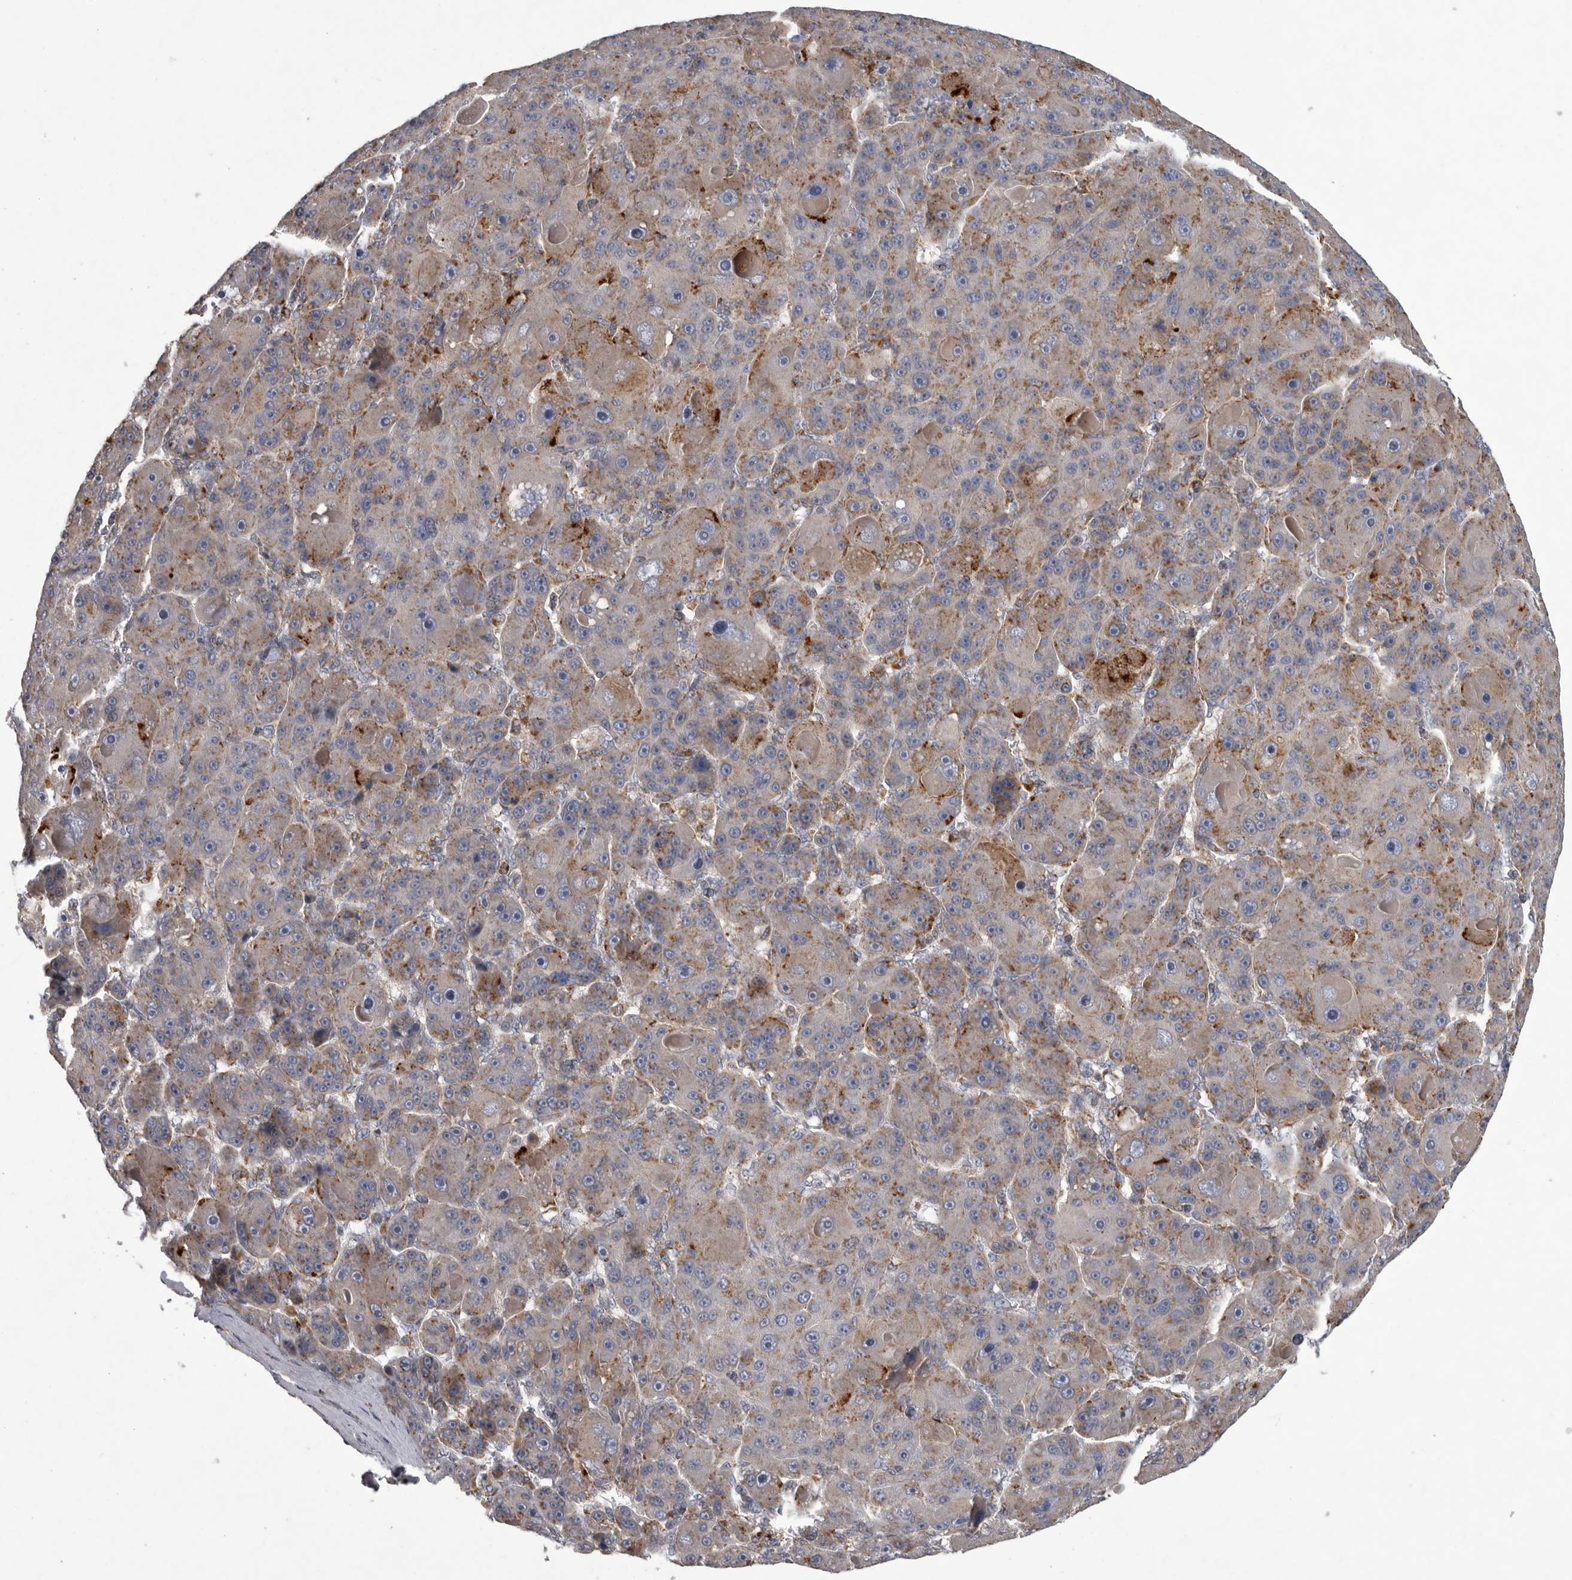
{"staining": {"intensity": "moderate", "quantity": "25%-75%", "location": "cytoplasmic/membranous"}, "tissue": "liver cancer", "cell_type": "Tumor cells", "image_type": "cancer", "snomed": [{"axis": "morphology", "description": "Carcinoma, Hepatocellular, NOS"}, {"axis": "topography", "description": "Liver"}], "caption": "Tumor cells reveal medium levels of moderate cytoplasmic/membranous staining in approximately 25%-75% of cells in human liver cancer (hepatocellular carcinoma).", "gene": "LAMTOR3", "patient": {"sex": "male", "age": 76}}